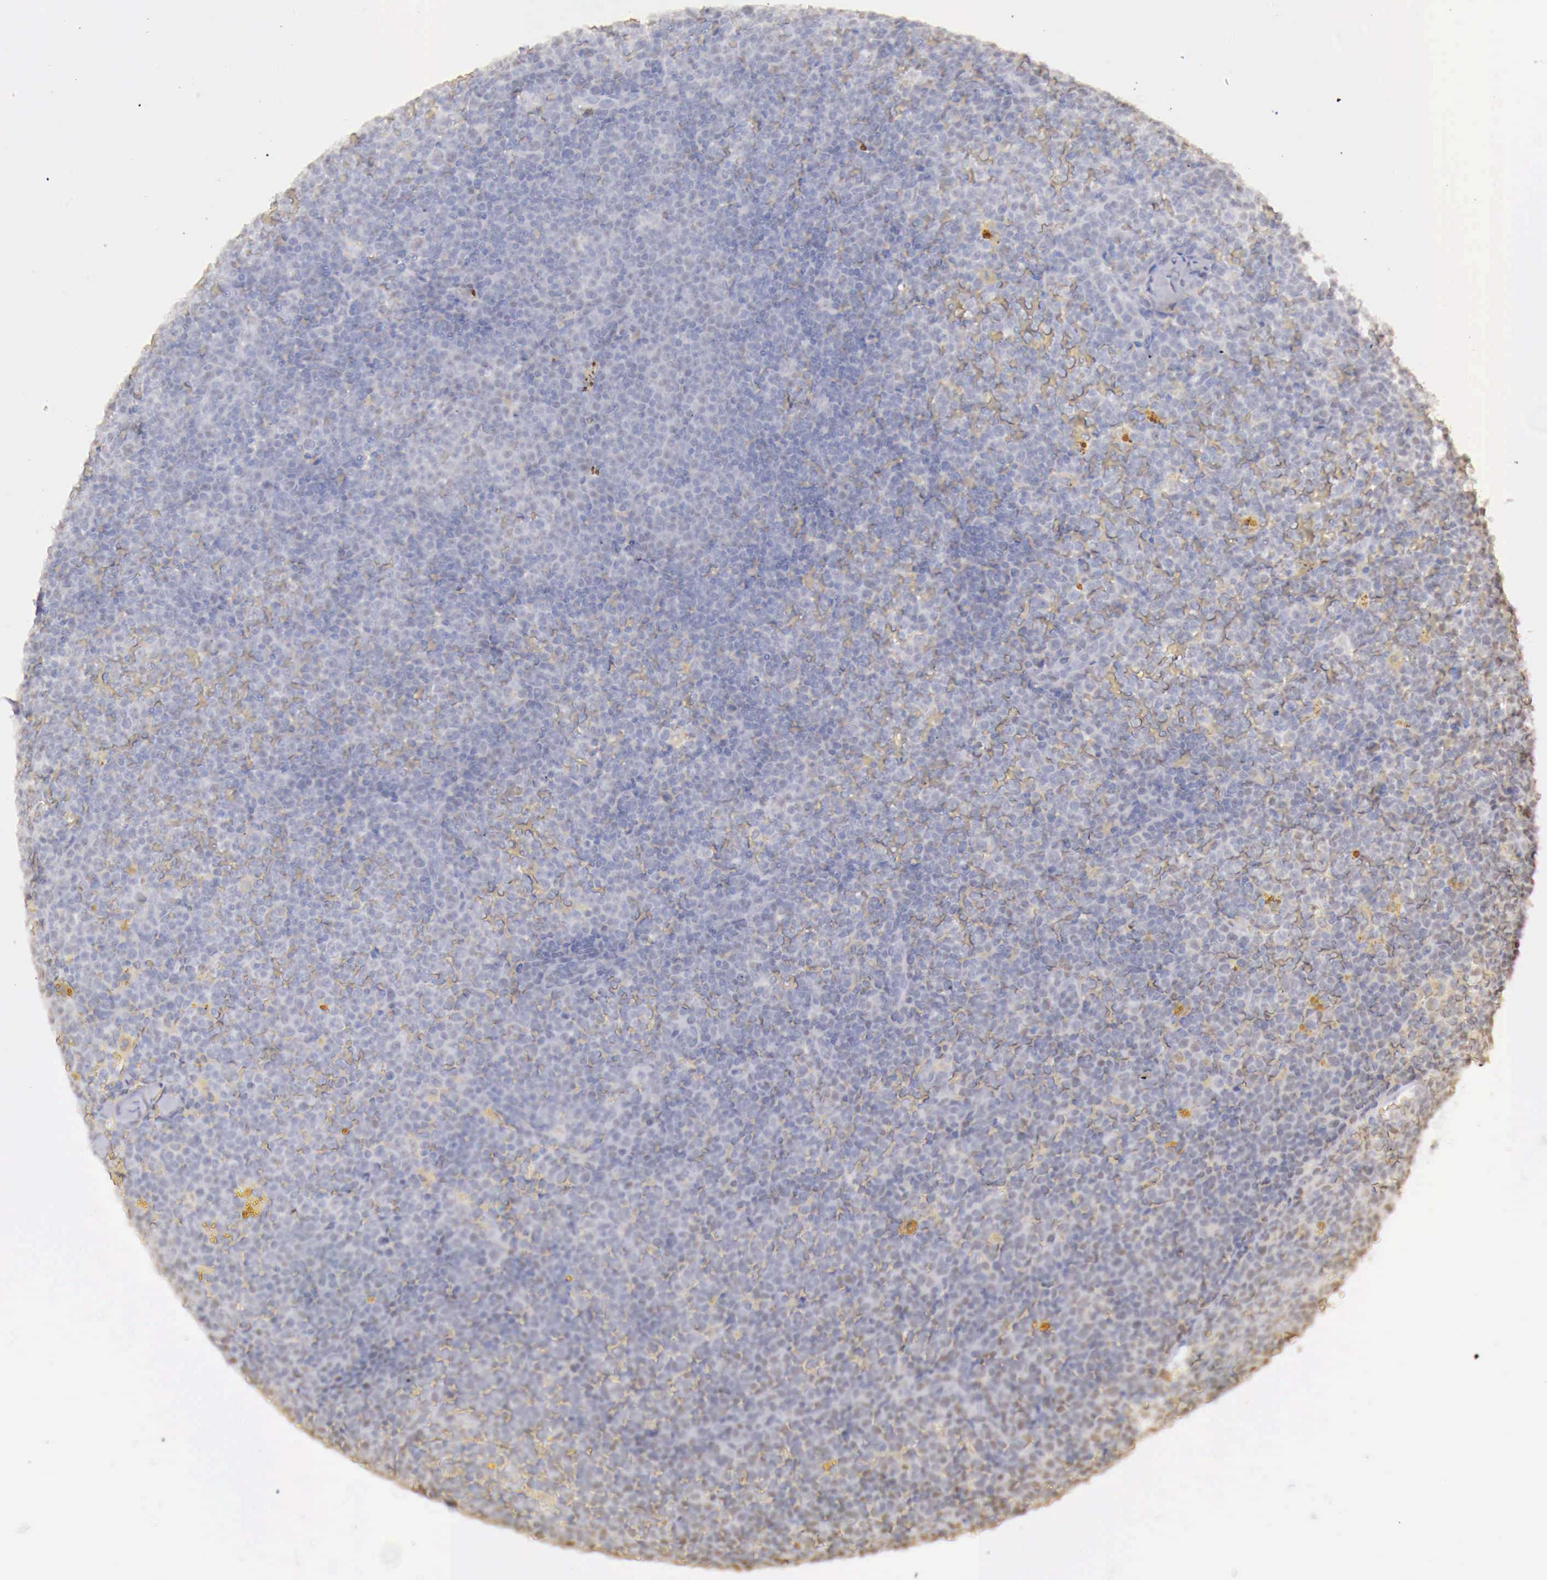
{"staining": {"intensity": "negative", "quantity": "none", "location": "none"}, "tissue": "lymphoma", "cell_type": "Tumor cells", "image_type": "cancer", "snomed": [{"axis": "morphology", "description": "Malignant lymphoma, non-Hodgkin's type, Low grade"}, {"axis": "topography", "description": "Lymph node"}], "caption": "Low-grade malignant lymphoma, non-Hodgkin's type stained for a protein using immunohistochemistry shows no positivity tumor cells.", "gene": "UBA1", "patient": {"sex": "male", "age": 50}}